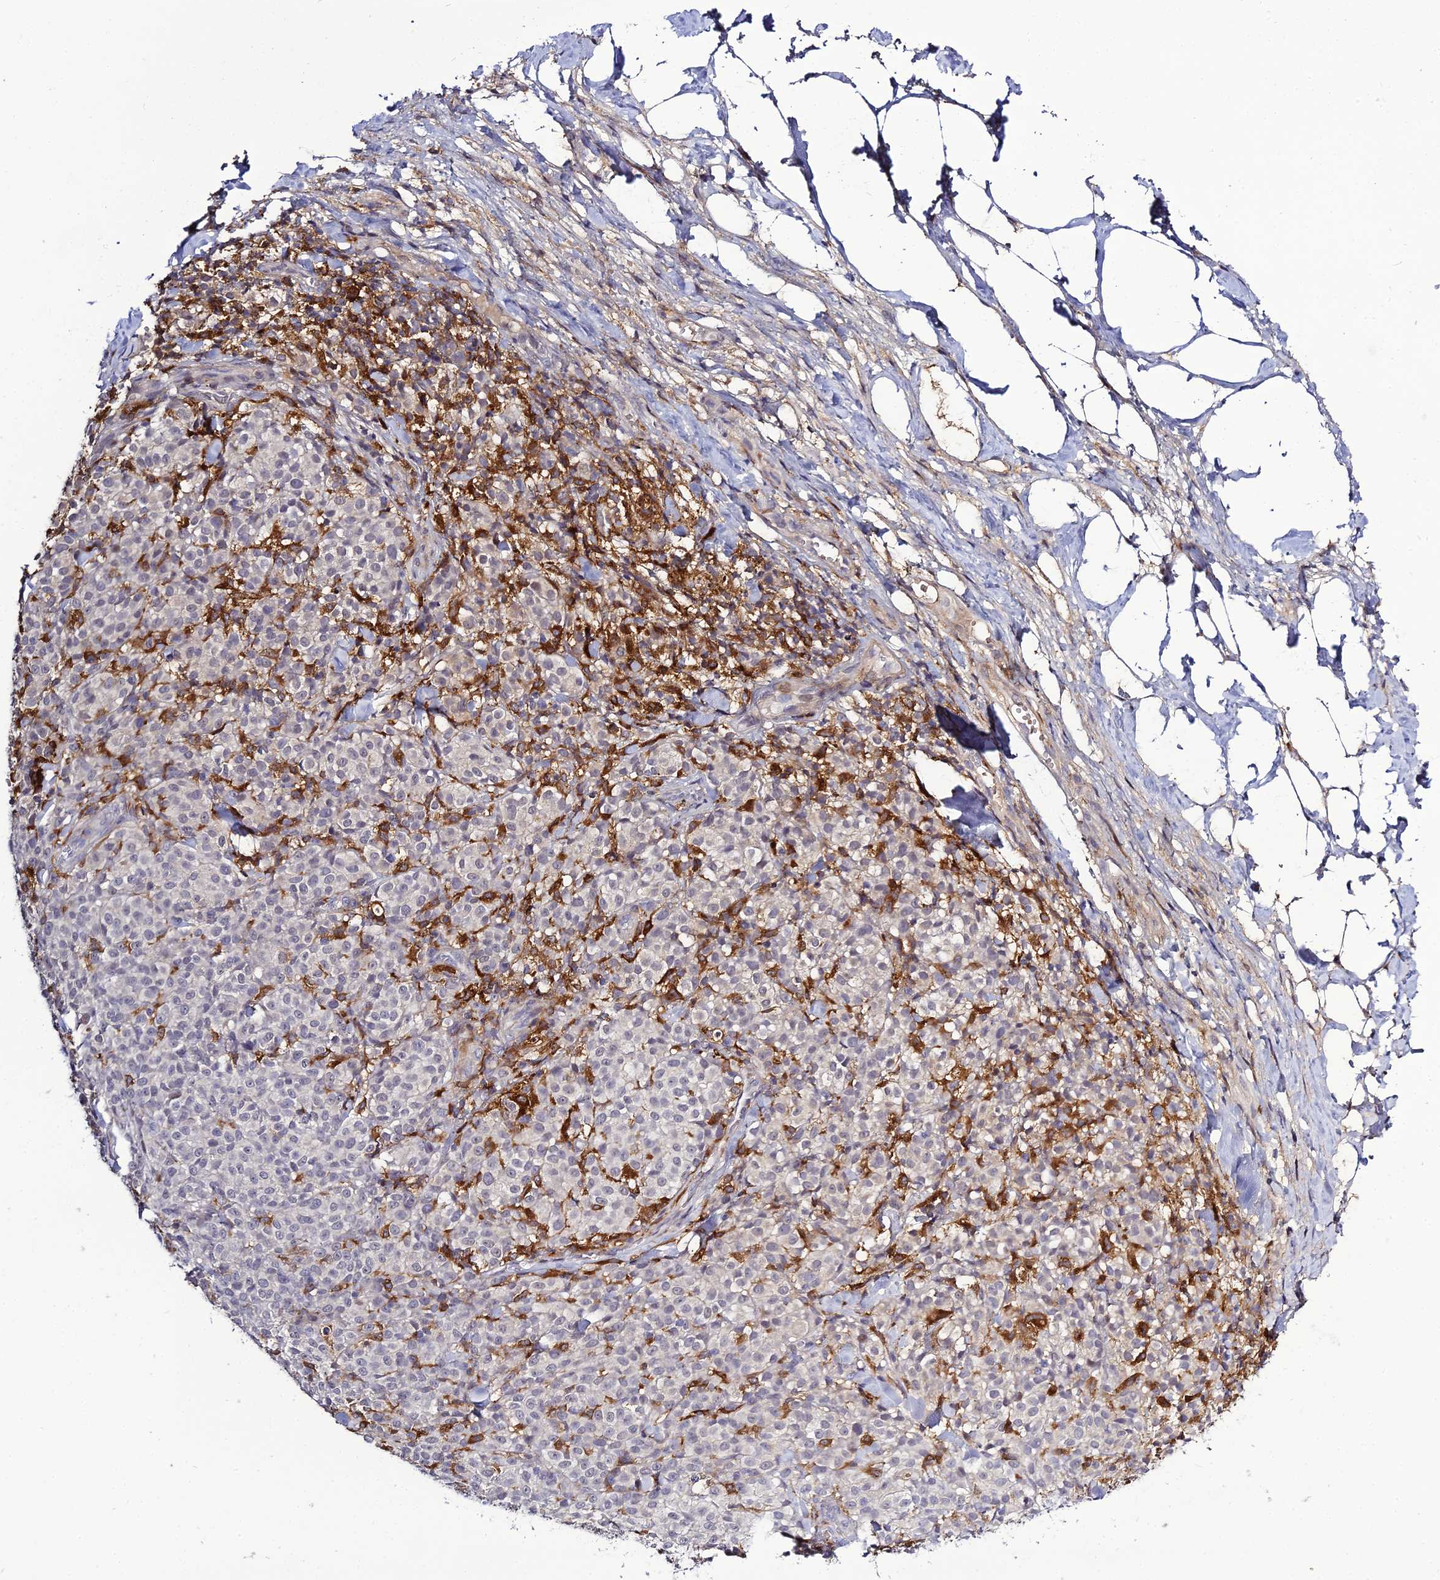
{"staining": {"intensity": "negative", "quantity": "none", "location": "none"}, "tissue": "melanoma", "cell_type": "Tumor cells", "image_type": "cancer", "snomed": [{"axis": "morphology", "description": "Normal tissue, NOS"}, {"axis": "morphology", "description": "Malignant melanoma, NOS"}, {"axis": "topography", "description": "Skin"}], "caption": "An image of human malignant melanoma is negative for staining in tumor cells.", "gene": "IL4I1", "patient": {"sex": "female", "age": 34}}